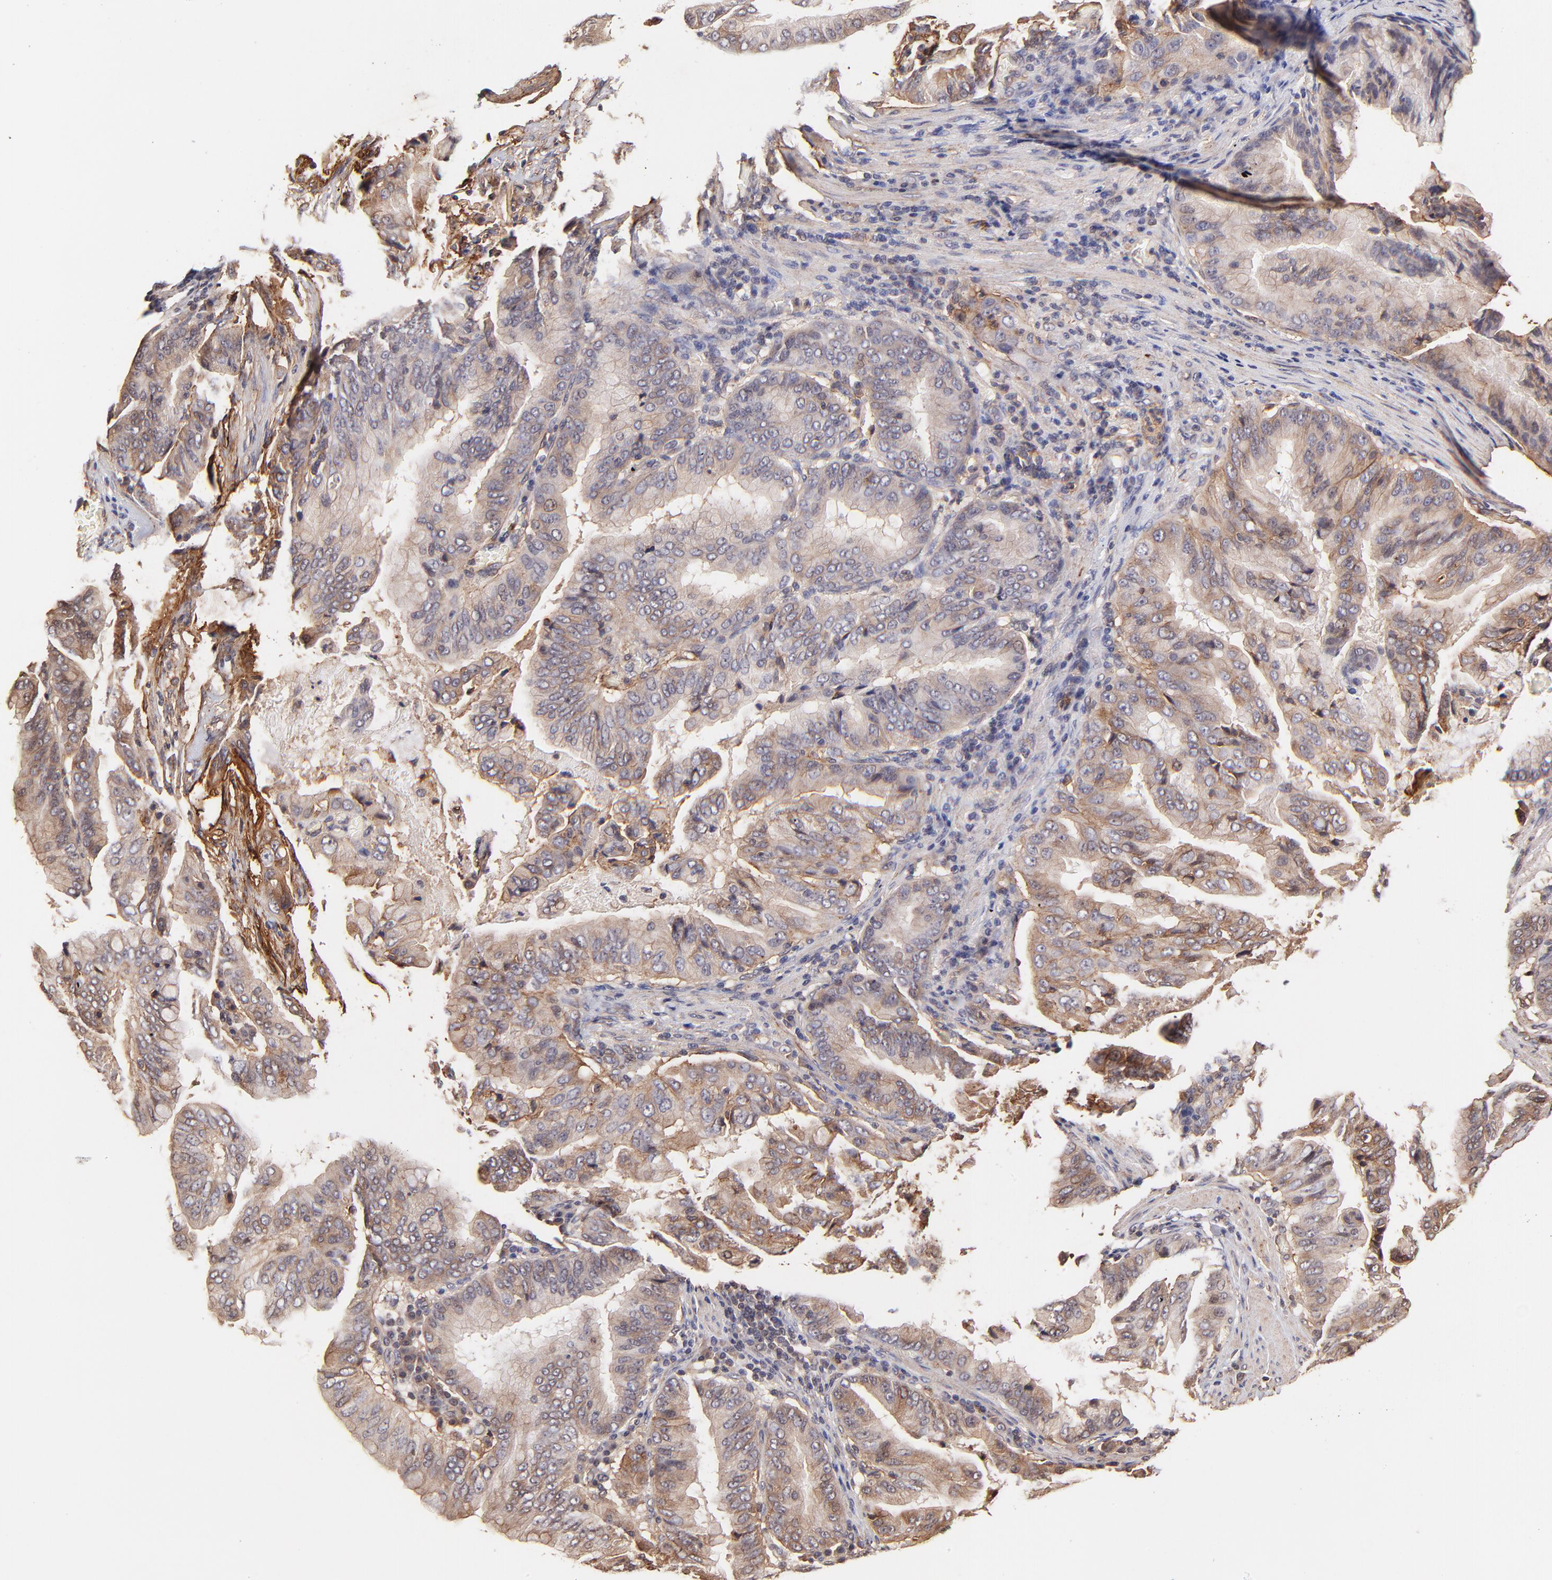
{"staining": {"intensity": "strong", "quantity": ">75%", "location": "cytoplasmic/membranous"}, "tissue": "stomach cancer", "cell_type": "Tumor cells", "image_type": "cancer", "snomed": [{"axis": "morphology", "description": "Adenocarcinoma, NOS"}, {"axis": "topography", "description": "Stomach, upper"}], "caption": "Immunohistochemical staining of stomach adenocarcinoma reveals strong cytoplasmic/membranous protein expression in about >75% of tumor cells.", "gene": "ITGB1", "patient": {"sex": "male", "age": 80}}